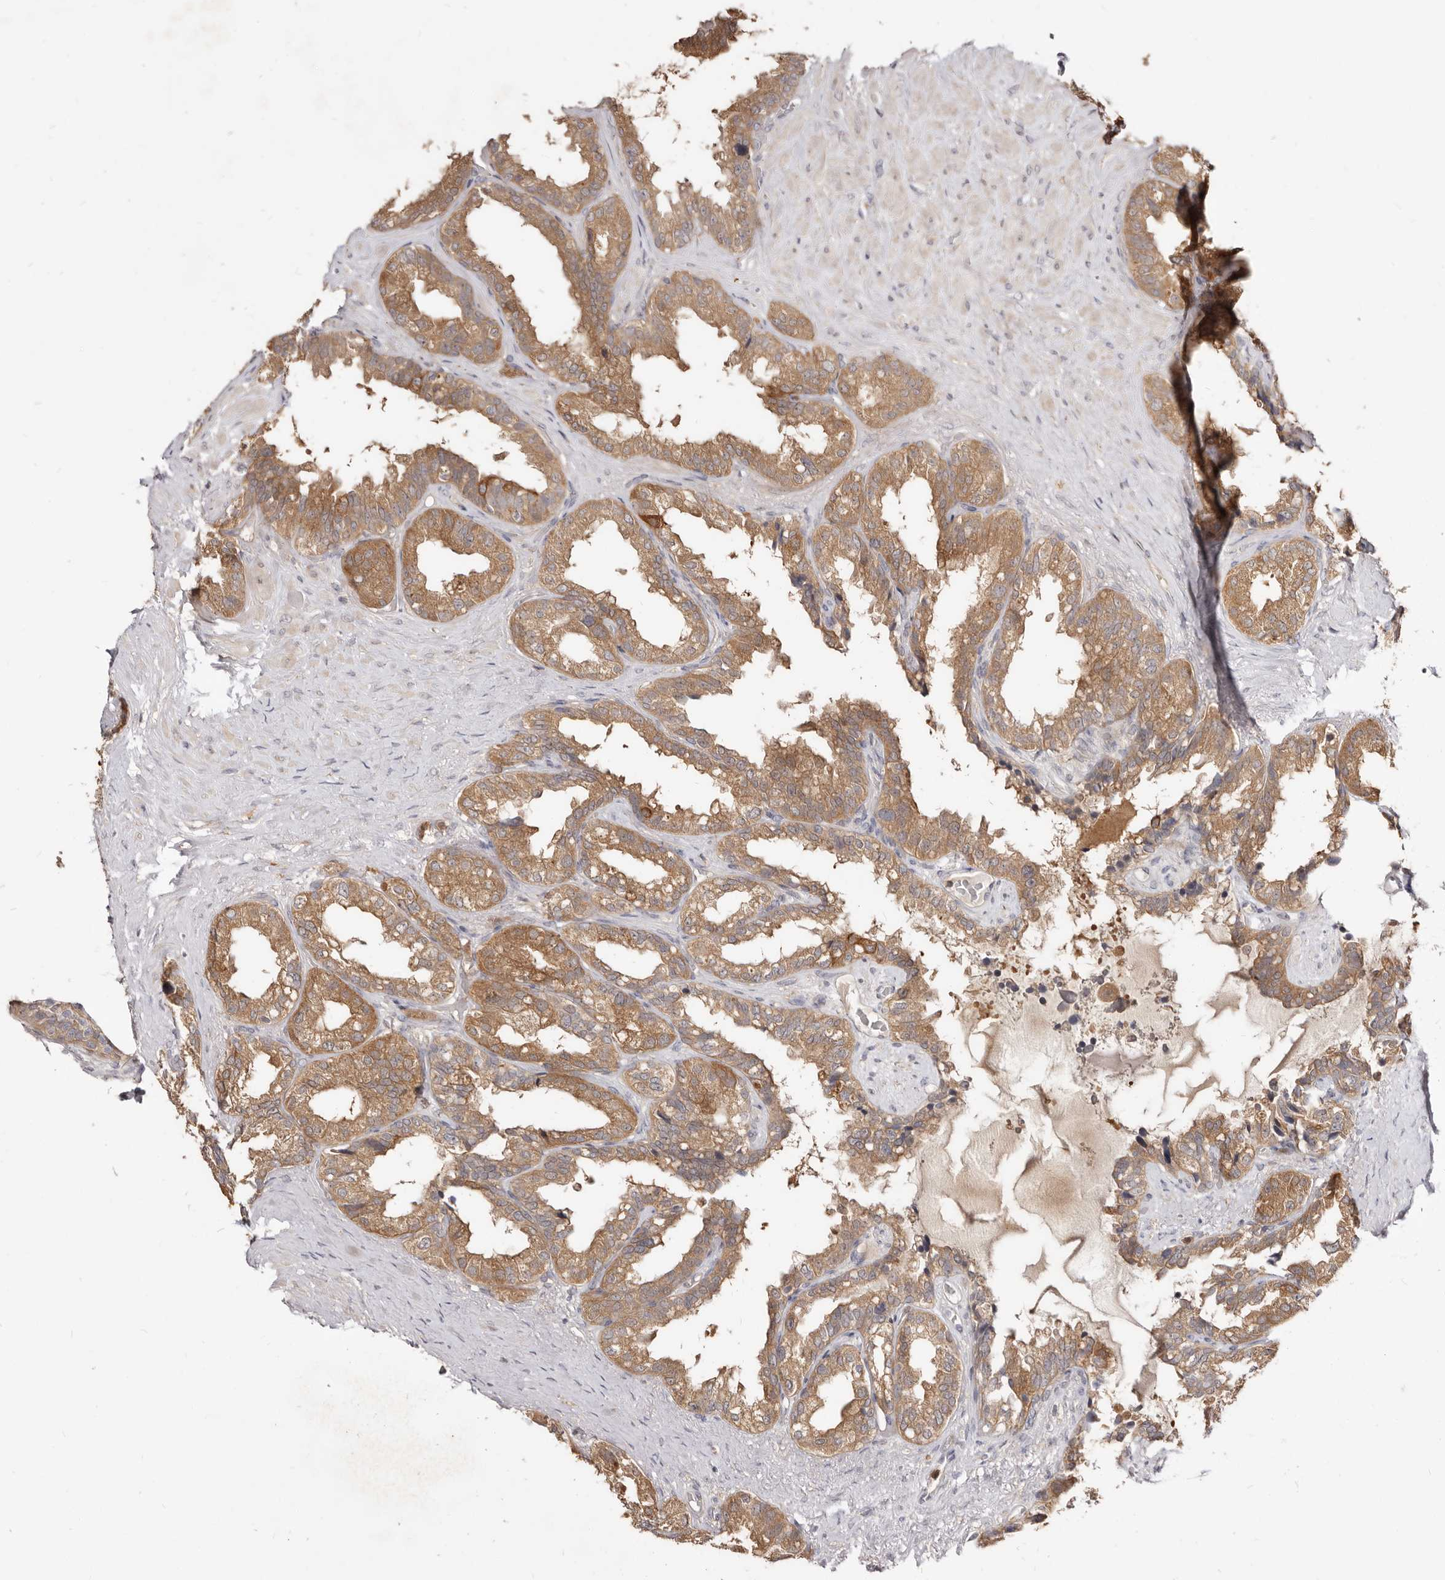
{"staining": {"intensity": "moderate", "quantity": ">75%", "location": "cytoplasmic/membranous"}, "tissue": "seminal vesicle", "cell_type": "Glandular cells", "image_type": "normal", "snomed": [{"axis": "morphology", "description": "Normal tissue, NOS"}, {"axis": "topography", "description": "Seminal veicle"}], "caption": "Benign seminal vesicle reveals moderate cytoplasmic/membranous expression in approximately >75% of glandular cells, visualized by immunohistochemistry.", "gene": "TC2N", "patient": {"sex": "male", "age": 80}}